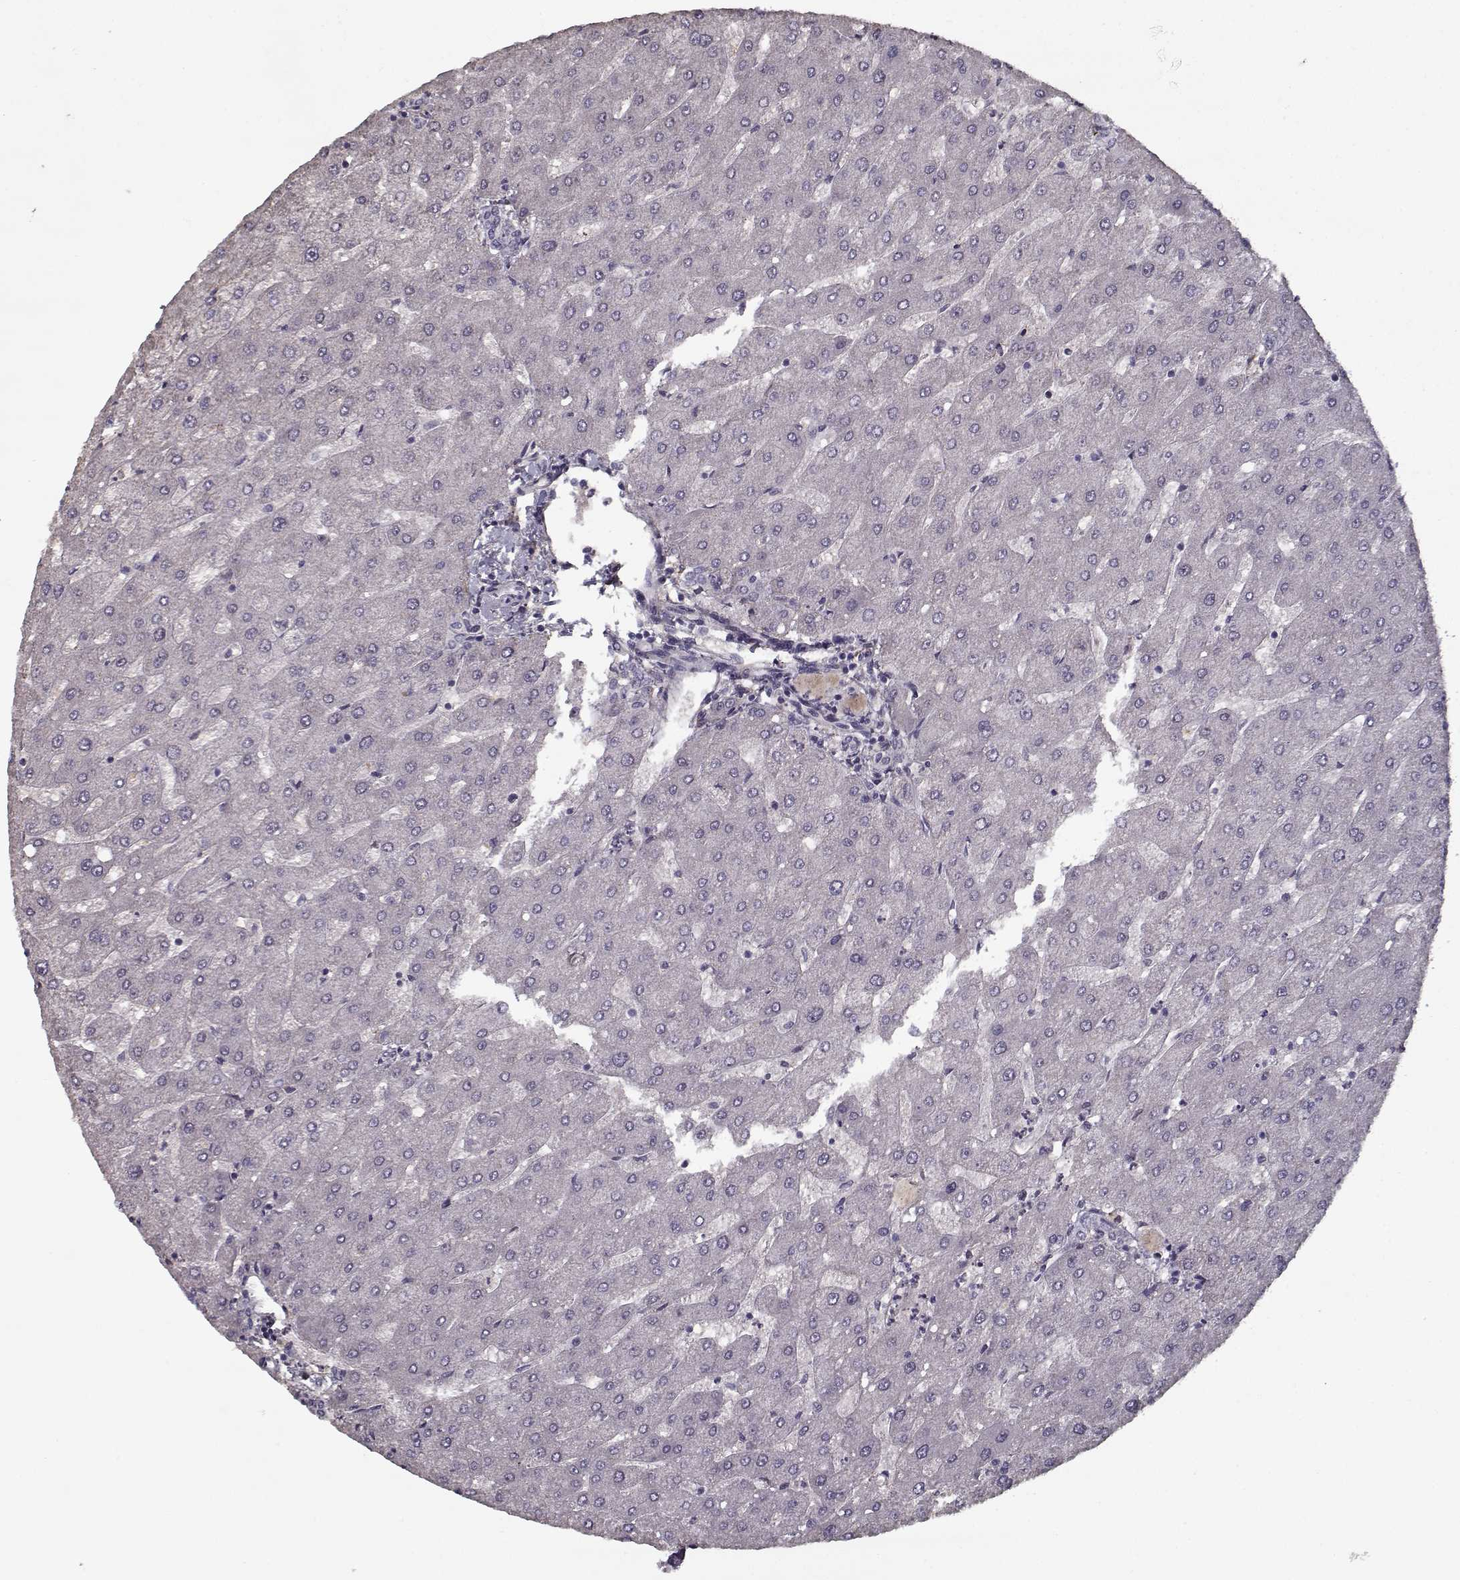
{"staining": {"intensity": "negative", "quantity": "none", "location": "none"}, "tissue": "liver", "cell_type": "Cholangiocytes", "image_type": "normal", "snomed": [{"axis": "morphology", "description": "Normal tissue, NOS"}, {"axis": "topography", "description": "Liver"}], "caption": "DAB (3,3'-diaminobenzidine) immunohistochemical staining of normal liver displays no significant staining in cholangiocytes. (DAB (3,3'-diaminobenzidine) IHC visualized using brightfield microscopy, high magnification).", "gene": "LAMA2", "patient": {"sex": "male", "age": 67}}